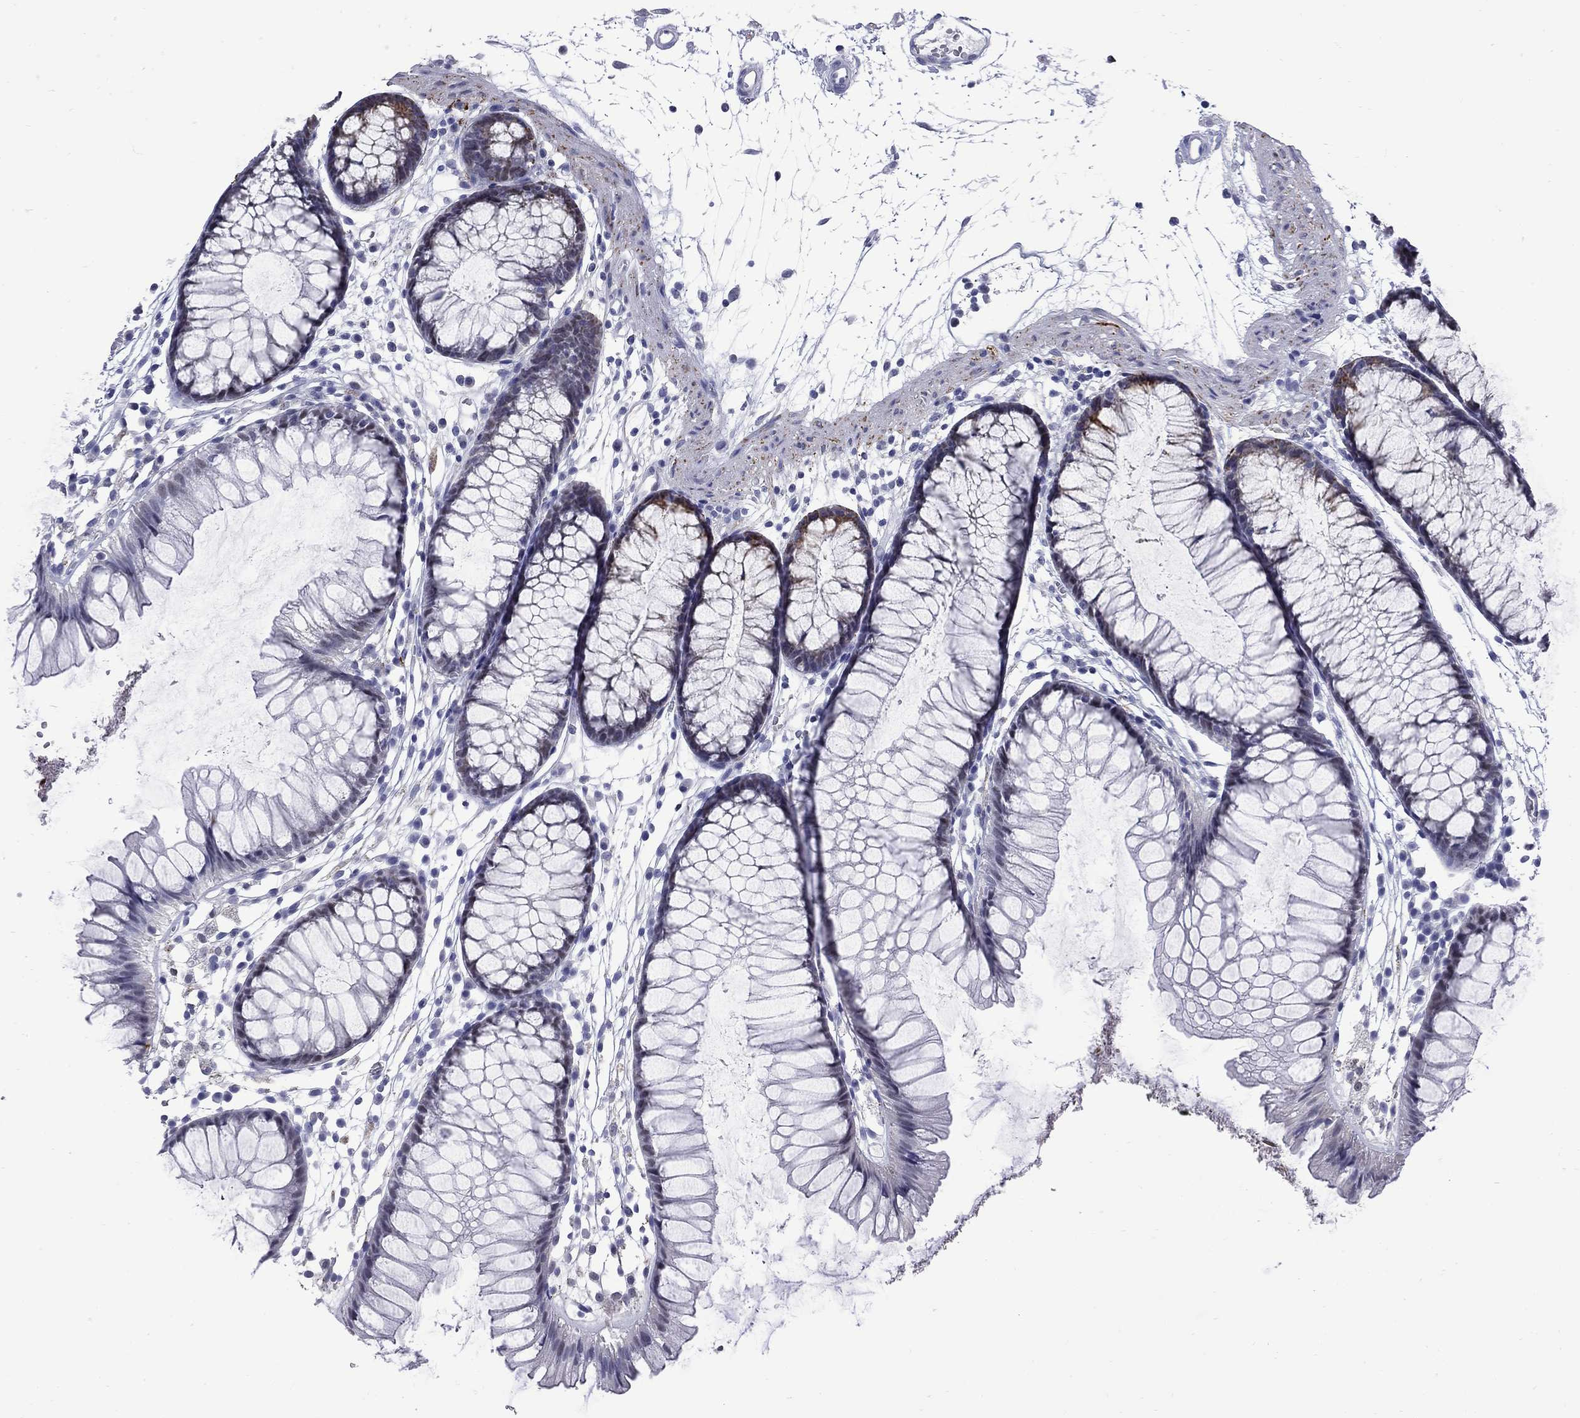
{"staining": {"intensity": "negative", "quantity": "none", "location": "none"}, "tissue": "colon", "cell_type": "Endothelial cells", "image_type": "normal", "snomed": [{"axis": "morphology", "description": "Normal tissue, NOS"}, {"axis": "morphology", "description": "Adenocarcinoma, NOS"}, {"axis": "topography", "description": "Colon"}], "caption": "Immunohistochemical staining of unremarkable human colon shows no significant staining in endothelial cells. Brightfield microscopy of immunohistochemistry (IHC) stained with DAB (3,3'-diaminobenzidine) (brown) and hematoxylin (blue), captured at high magnification.", "gene": "MGARP", "patient": {"sex": "male", "age": 65}}